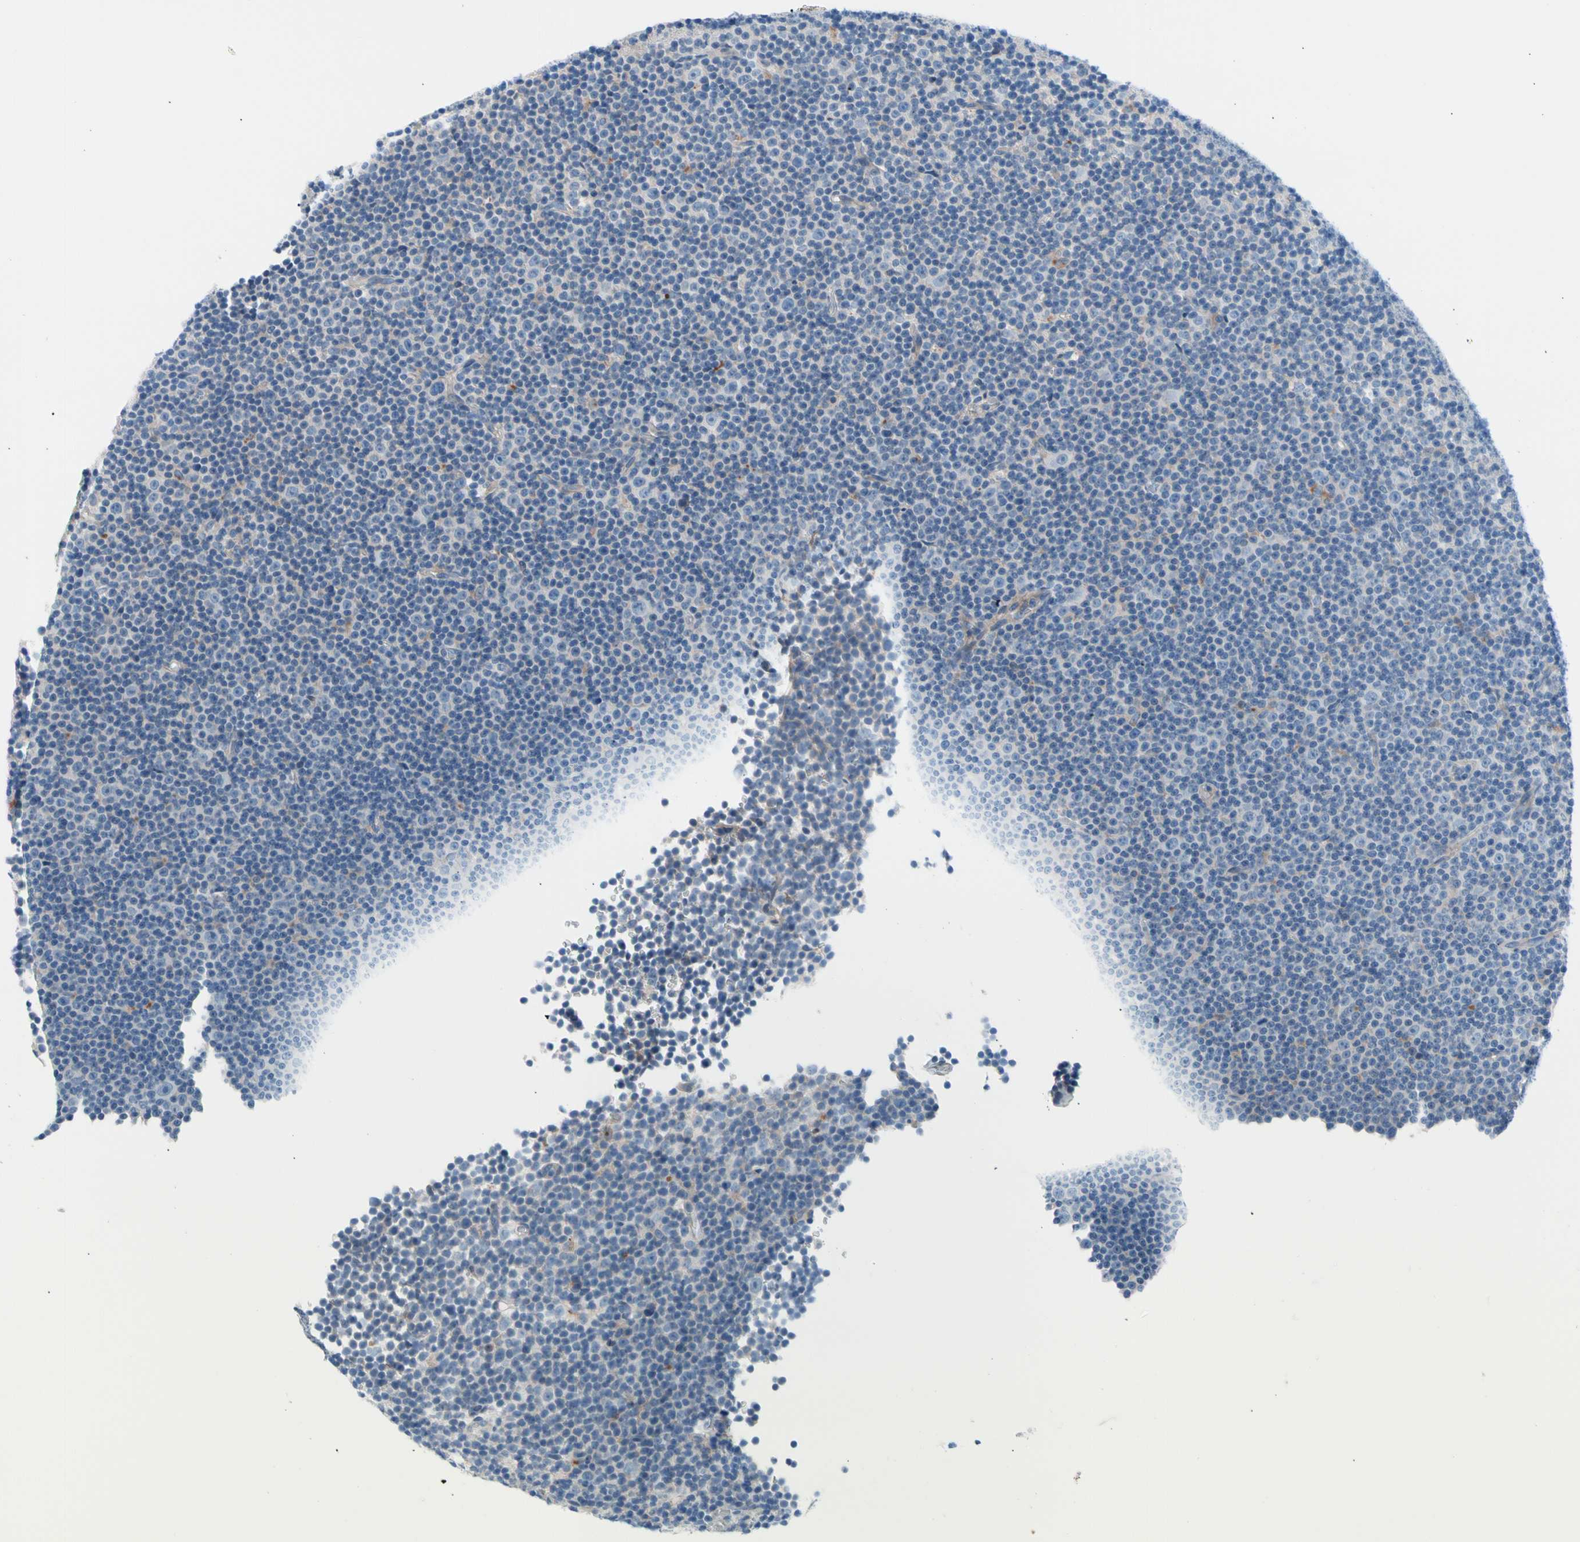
{"staining": {"intensity": "negative", "quantity": "none", "location": "none"}, "tissue": "lymphoma", "cell_type": "Tumor cells", "image_type": "cancer", "snomed": [{"axis": "morphology", "description": "Malignant lymphoma, non-Hodgkin's type, Low grade"}, {"axis": "topography", "description": "Lymph node"}], "caption": "Tumor cells are negative for protein expression in human low-grade malignant lymphoma, non-Hodgkin's type.", "gene": "CASQ1", "patient": {"sex": "female", "age": 67}}